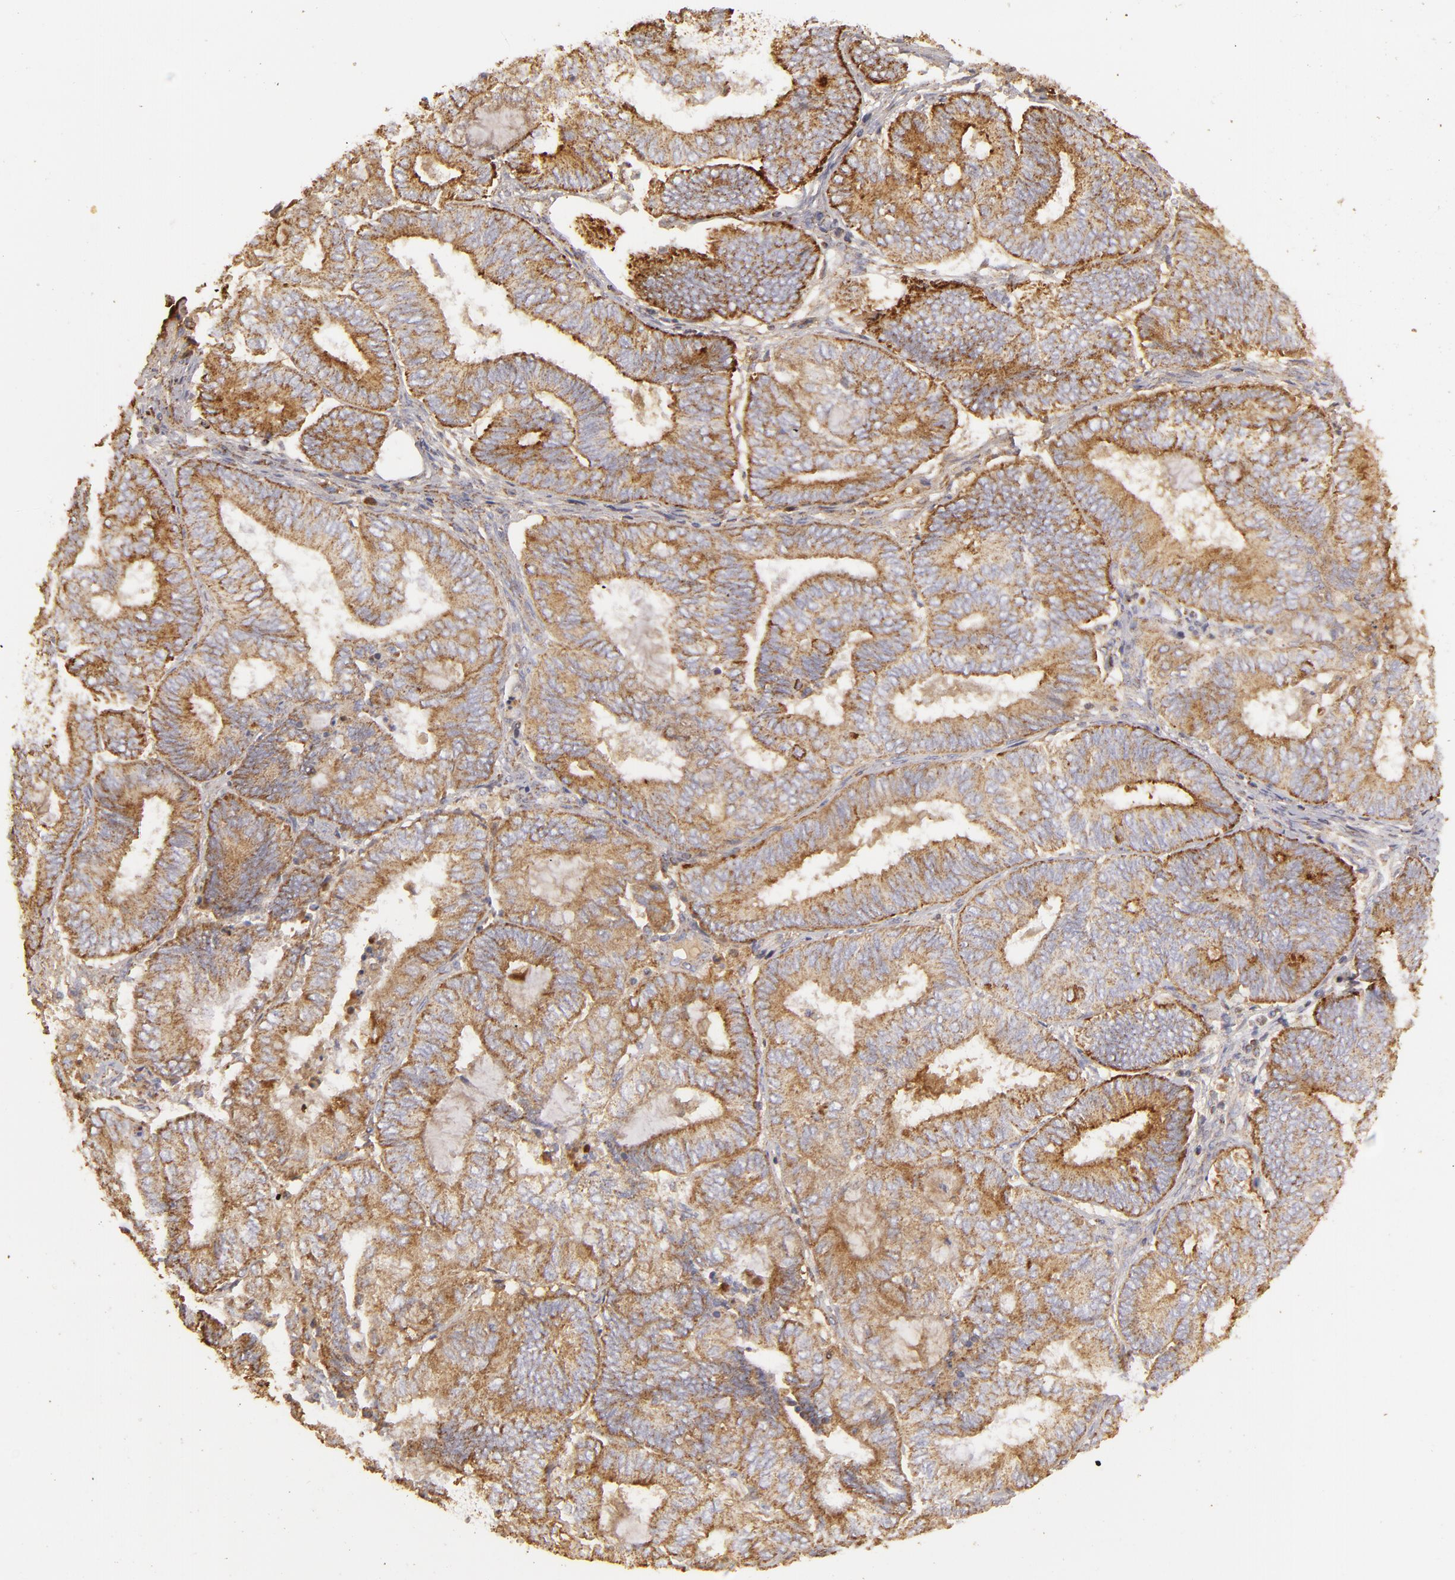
{"staining": {"intensity": "moderate", "quantity": ">75%", "location": "cytoplasmic/membranous"}, "tissue": "endometrial cancer", "cell_type": "Tumor cells", "image_type": "cancer", "snomed": [{"axis": "morphology", "description": "Adenocarcinoma, NOS"}, {"axis": "topography", "description": "Endometrium"}], "caption": "Adenocarcinoma (endometrial) stained with a brown dye demonstrates moderate cytoplasmic/membranous positive positivity in about >75% of tumor cells.", "gene": "CFB", "patient": {"sex": "female", "age": 59}}